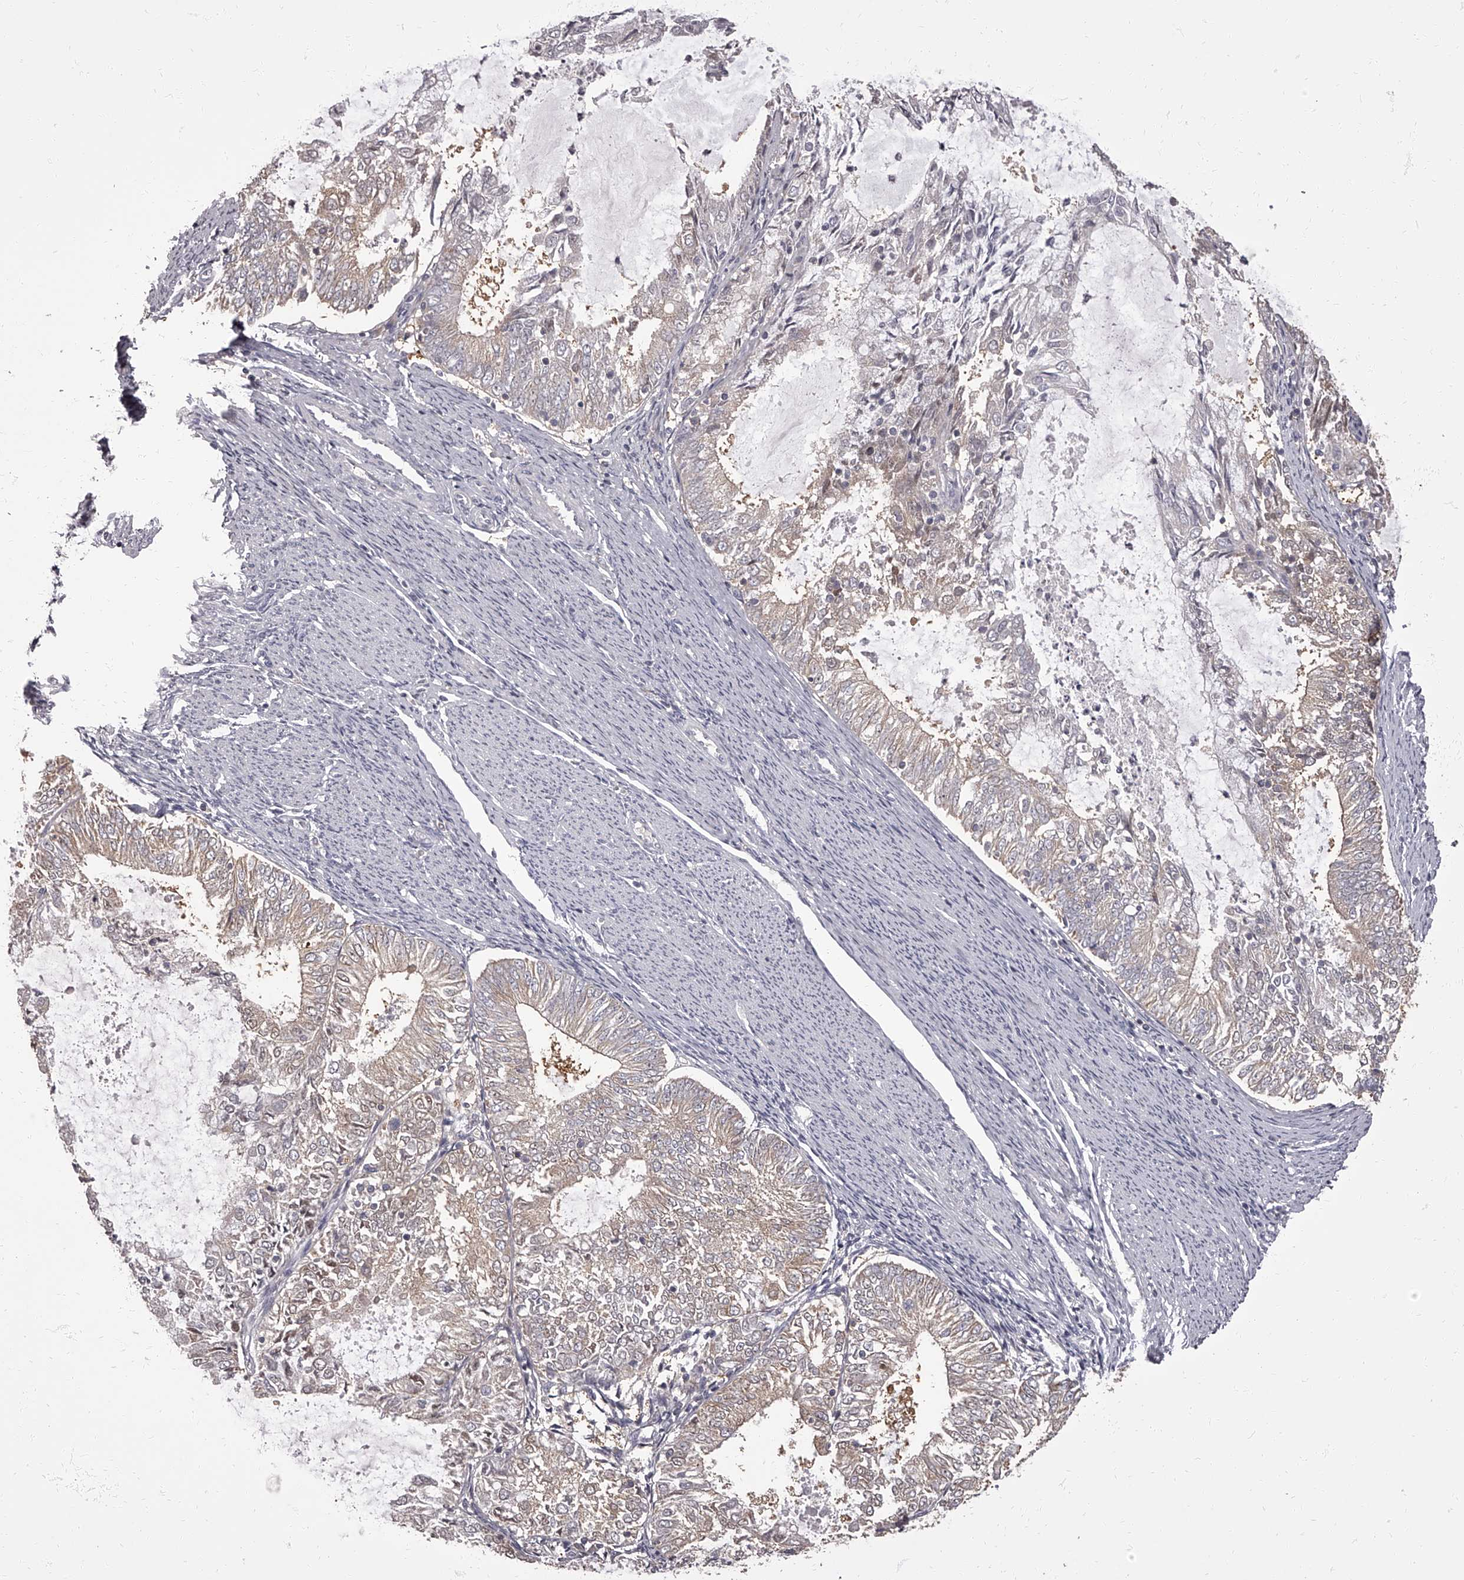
{"staining": {"intensity": "weak", "quantity": "<25%", "location": "cytoplasmic/membranous"}, "tissue": "endometrial cancer", "cell_type": "Tumor cells", "image_type": "cancer", "snomed": [{"axis": "morphology", "description": "Adenocarcinoma, NOS"}, {"axis": "topography", "description": "Endometrium"}], "caption": "There is no significant expression in tumor cells of endometrial adenocarcinoma.", "gene": "APEH", "patient": {"sex": "female", "age": 57}}